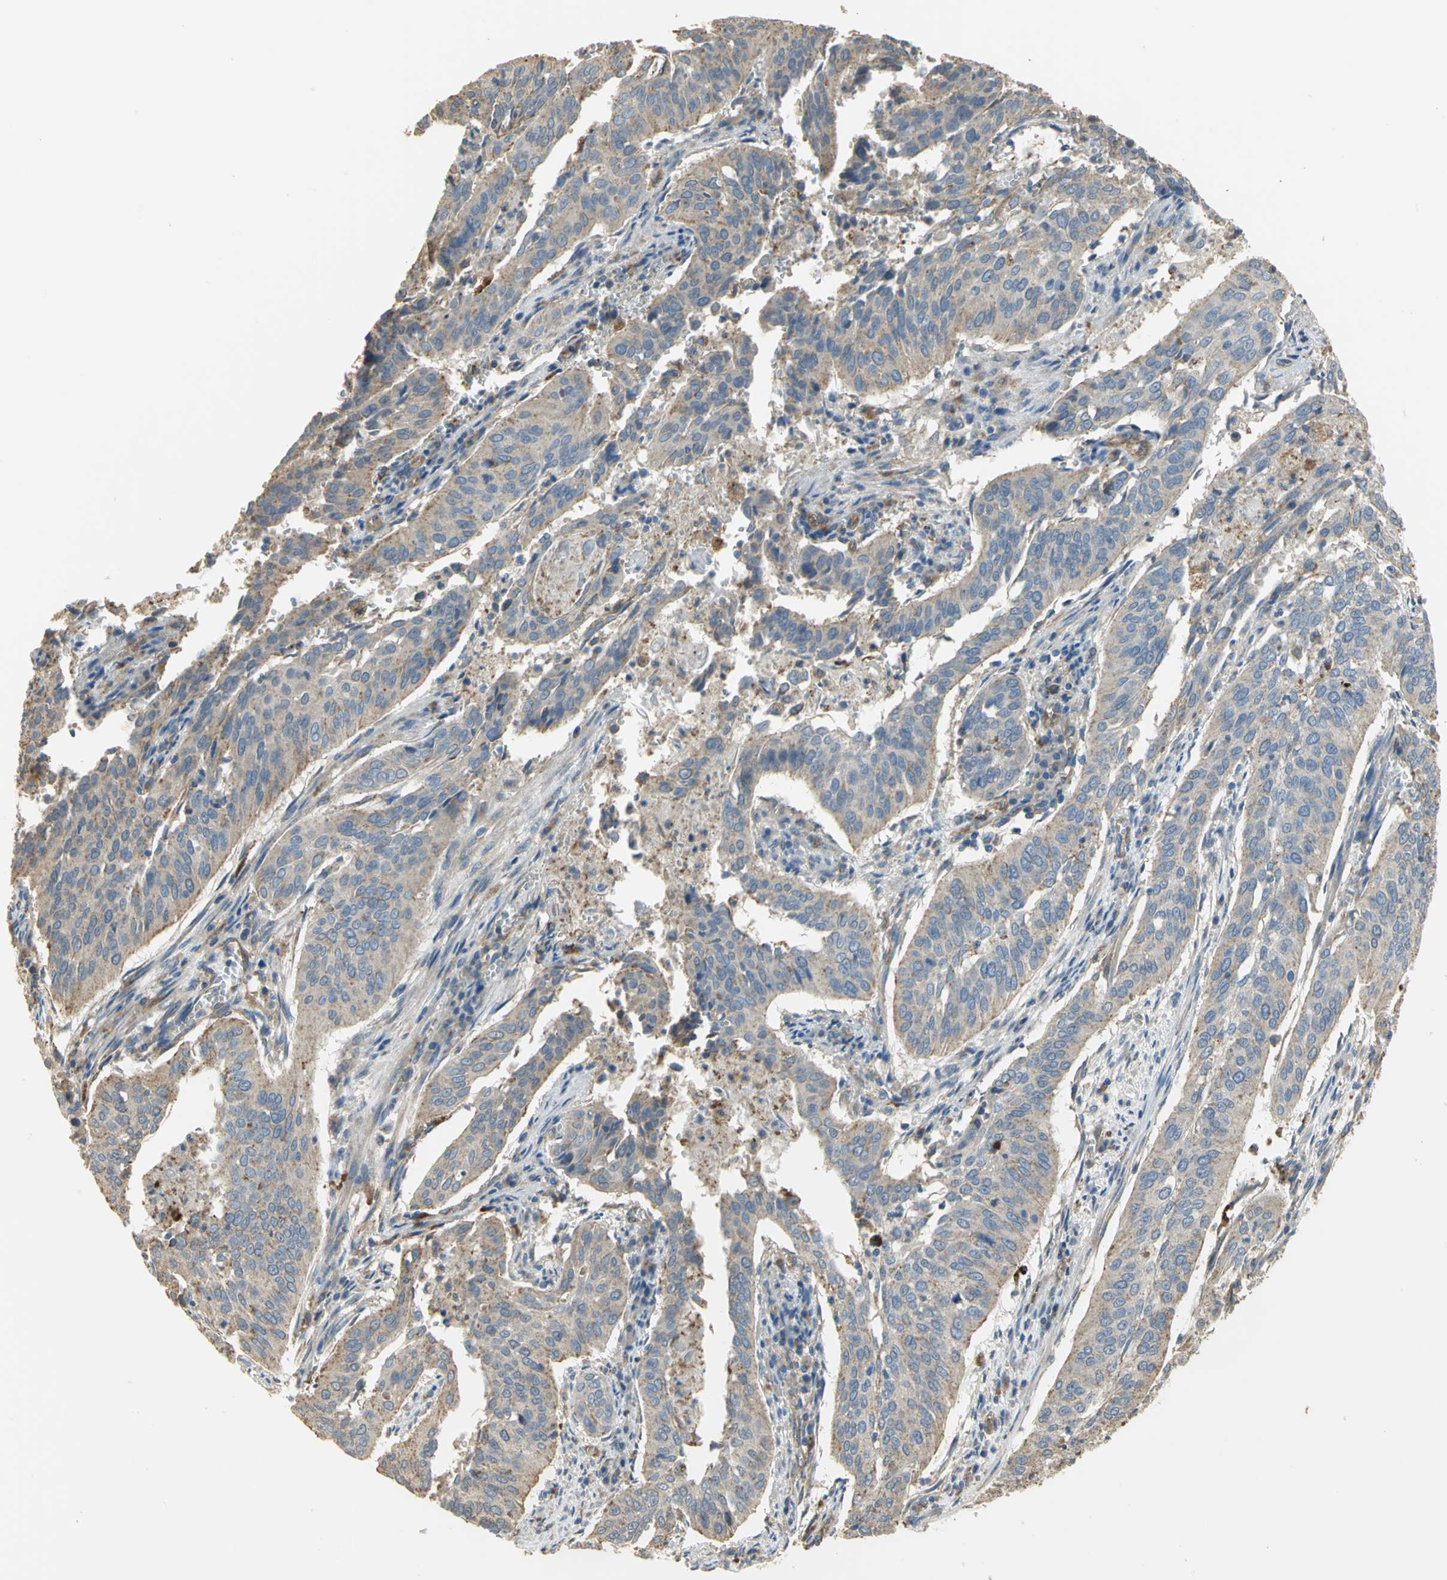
{"staining": {"intensity": "negative", "quantity": "none", "location": "none"}, "tissue": "cervical cancer", "cell_type": "Tumor cells", "image_type": "cancer", "snomed": [{"axis": "morphology", "description": "Squamous cell carcinoma, NOS"}, {"axis": "topography", "description": "Cervix"}], "caption": "This is an immunohistochemistry (IHC) histopathology image of human cervical cancer (squamous cell carcinoma). There is no positivity in tumor cells.", "gene": "DIAPH2", "patient": {"sex": "female", "age": 39}}